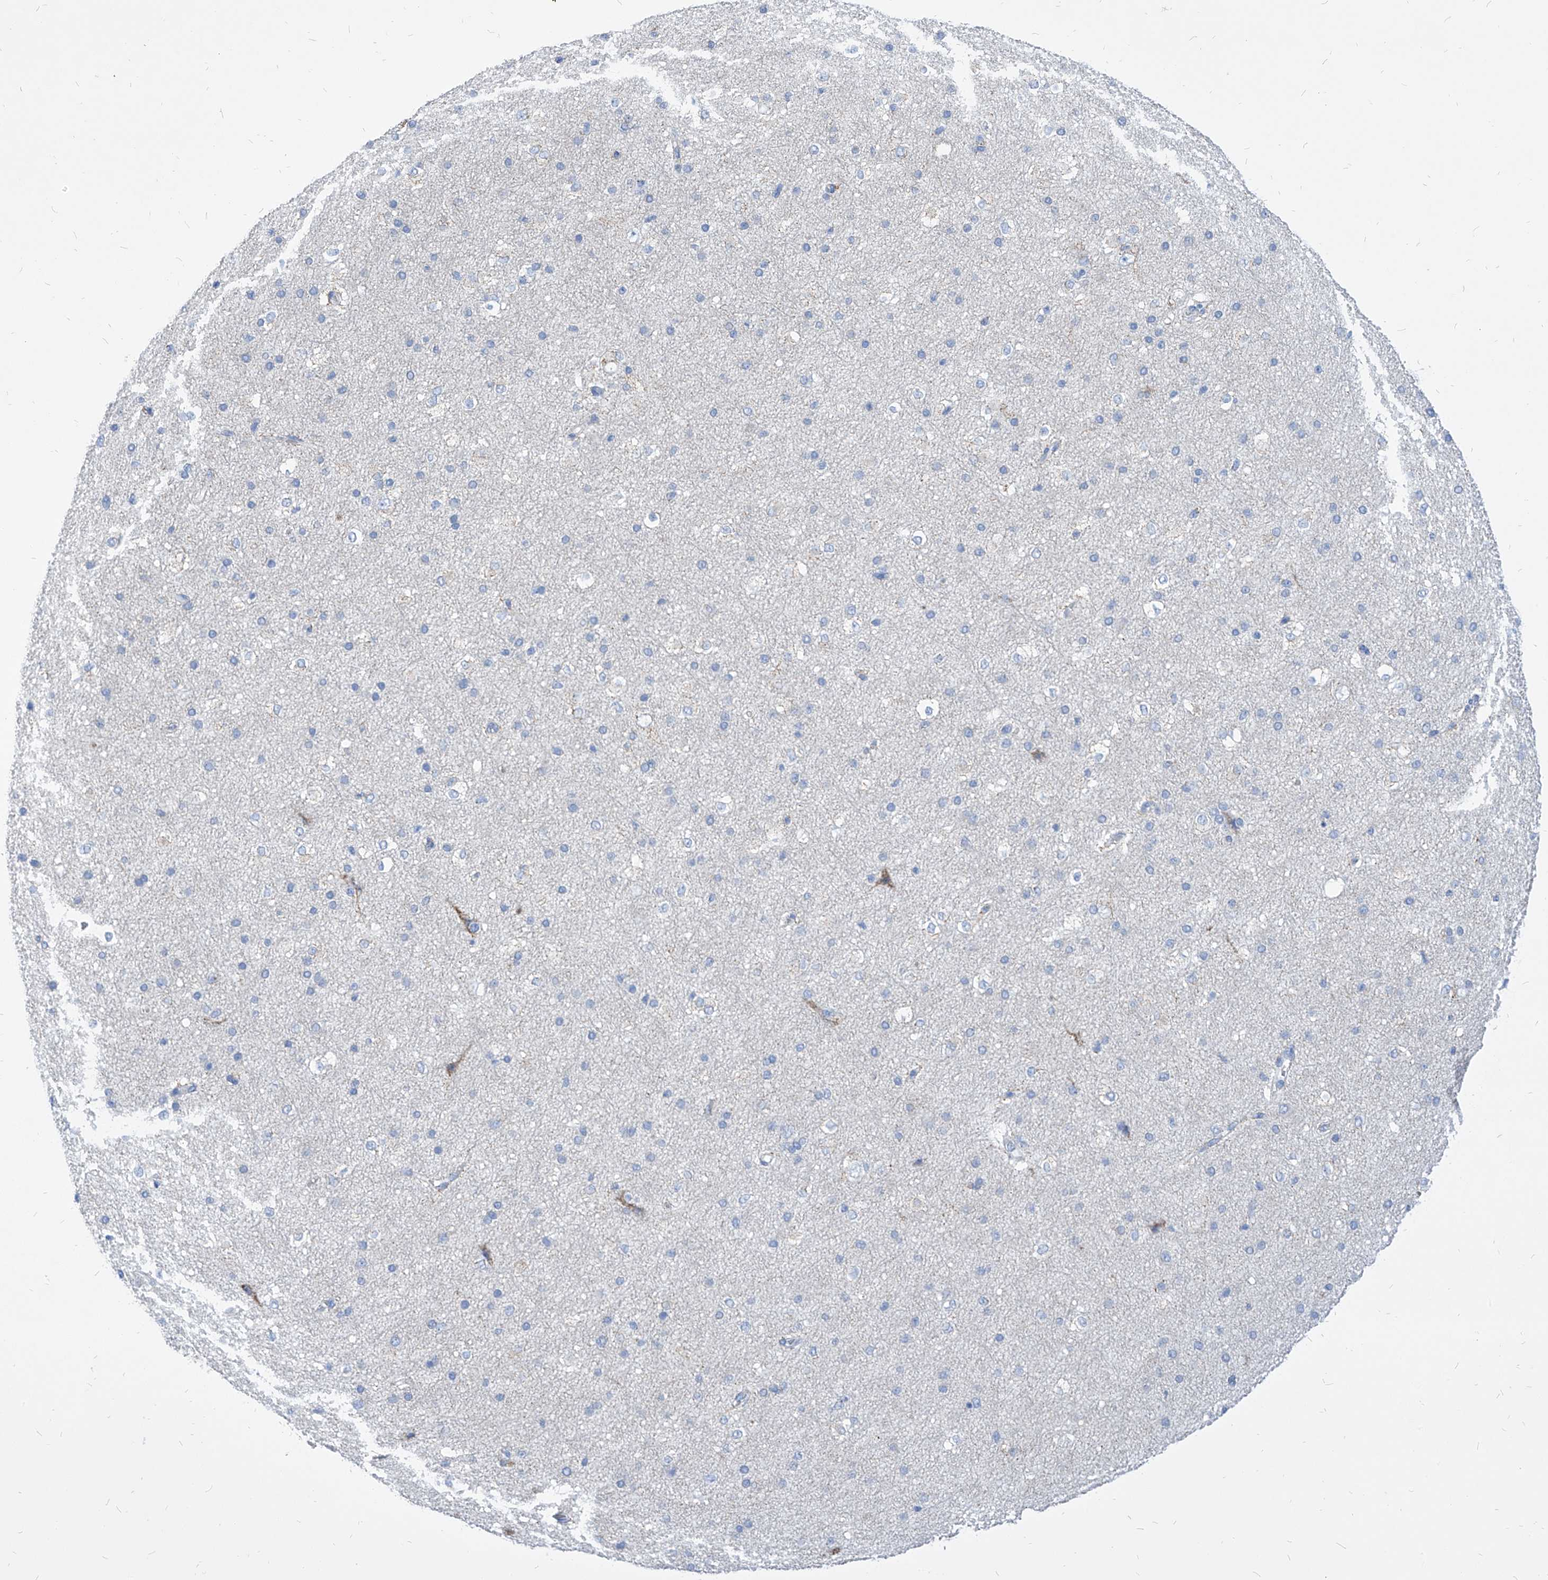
{"staining": {"intensity": "negative", "quantity": "none", "location": "none"}, "tissue": "cerebral cortex", "cell_type": "Endothelial cells", "image_type": "normal", "snomed": [{"axis": "morphology", "description": "Normal tissue, NOS"}, {"axis": "morphology", "description": "Developmental malformation"}, {"axis": "topography", "description": "Cerebral cortex"}], "caption": "Immunohistochemistry image of normal human cerebral cortex stained for a protein (brown), which demonstrates no expression in endothelial cells. (Immunohistochemistry, brightfield microscopy, high magnification).", "gene": "COQ3", "patient": {"sex": "female", "age": 30}}